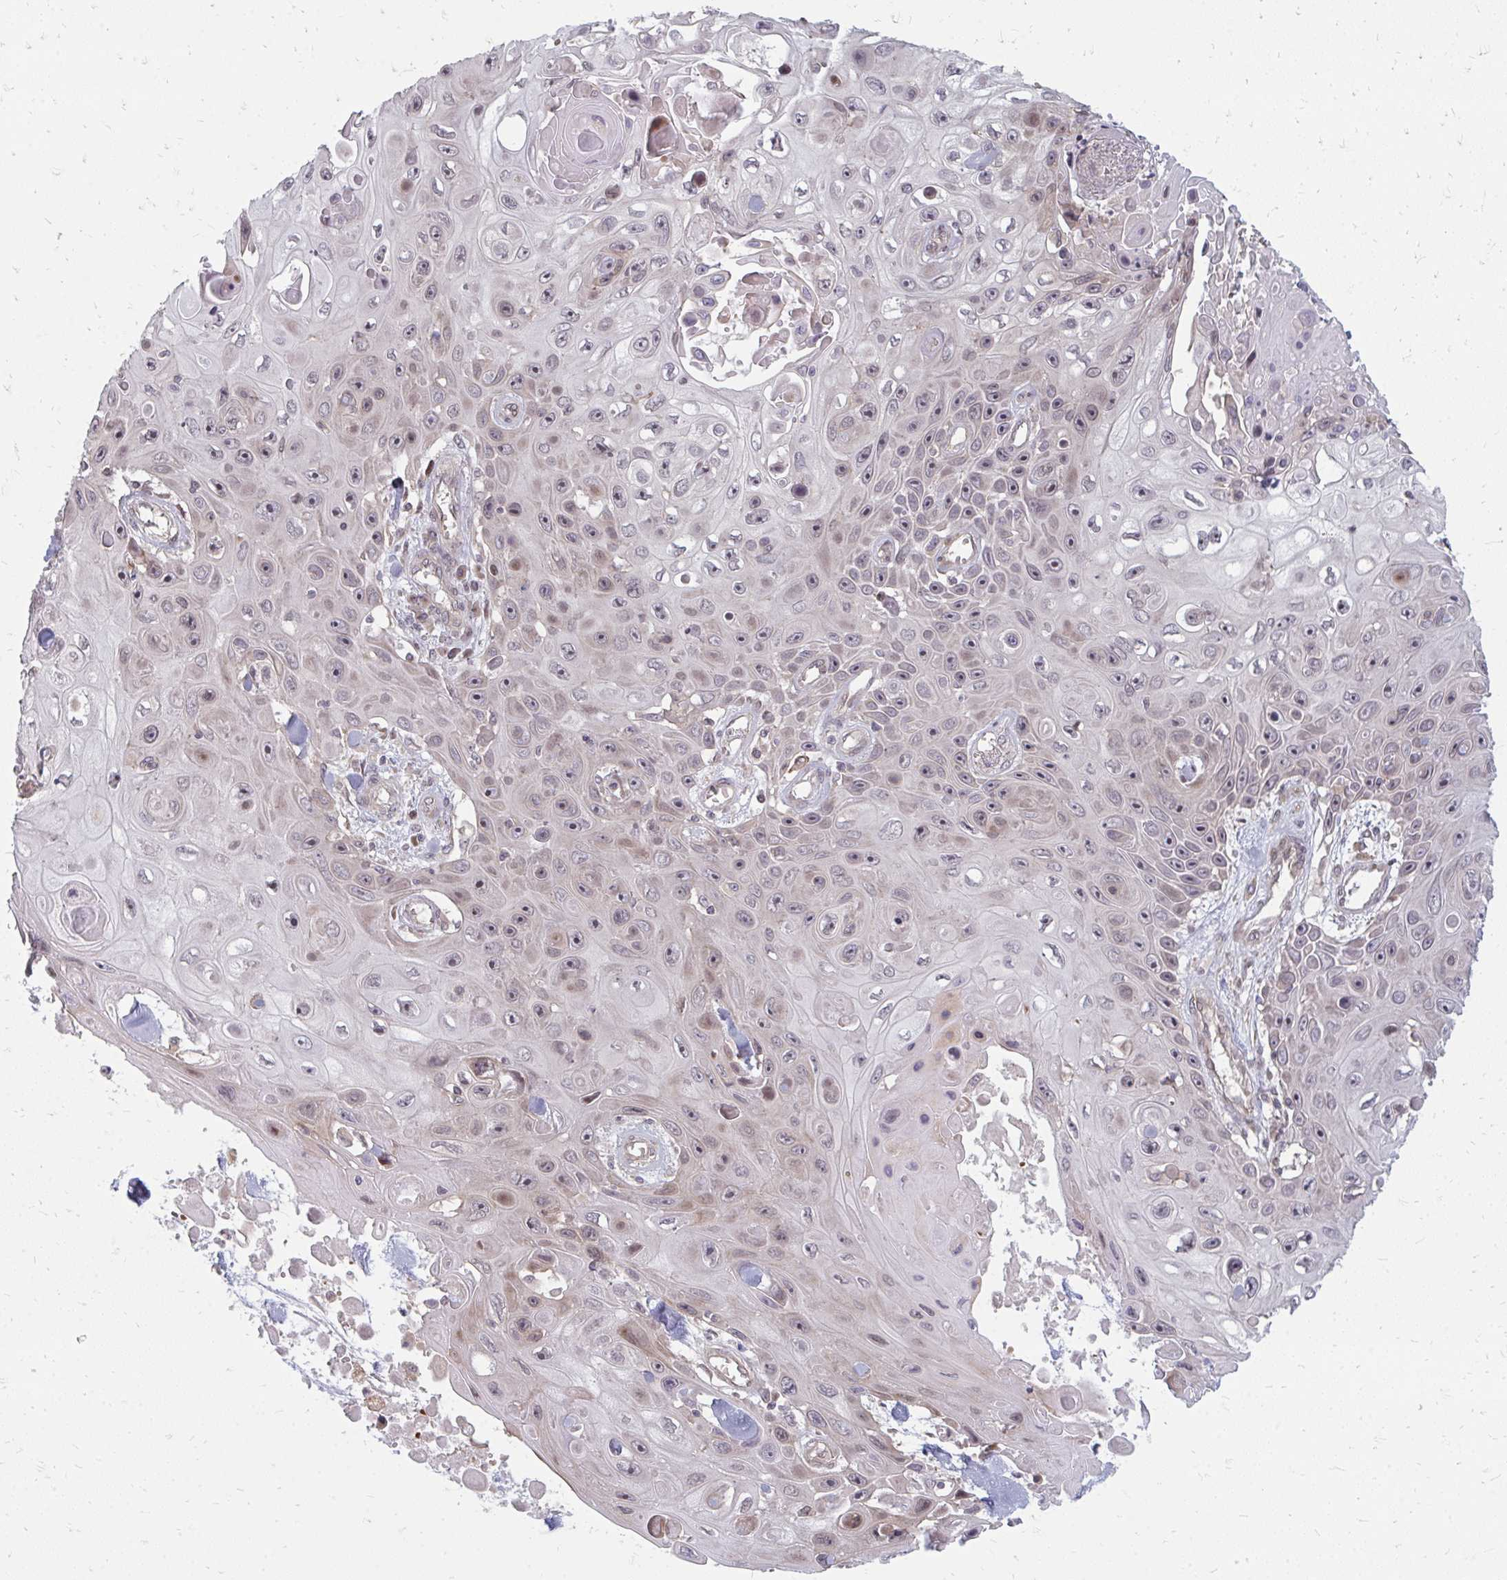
{"staining": {"intensity": "moderate", "quantity": "<25%", "location": "cytoplasmic/membranous,nuclear"}, "tissue": "skin cancer", "cell_type": "Tumor cells", "image_type": "cancer", "snomed": [{"axis": "morphology", "description": "Squamous cell carcinoma, NOS"}, {"axis": "topography", "description": "Skin"}], "caption": "Protein staining of squamous cell carcinoma (skin) tissue exhibits moderate cytoplasmic/membranous and nuclear positivity in approximately <25% of tumor cells. (DAB IHC, brown staining for protein, blue staining for nuclei).", "gene": "ZNF285", "patient": {"sex": "male", "age": 82}}